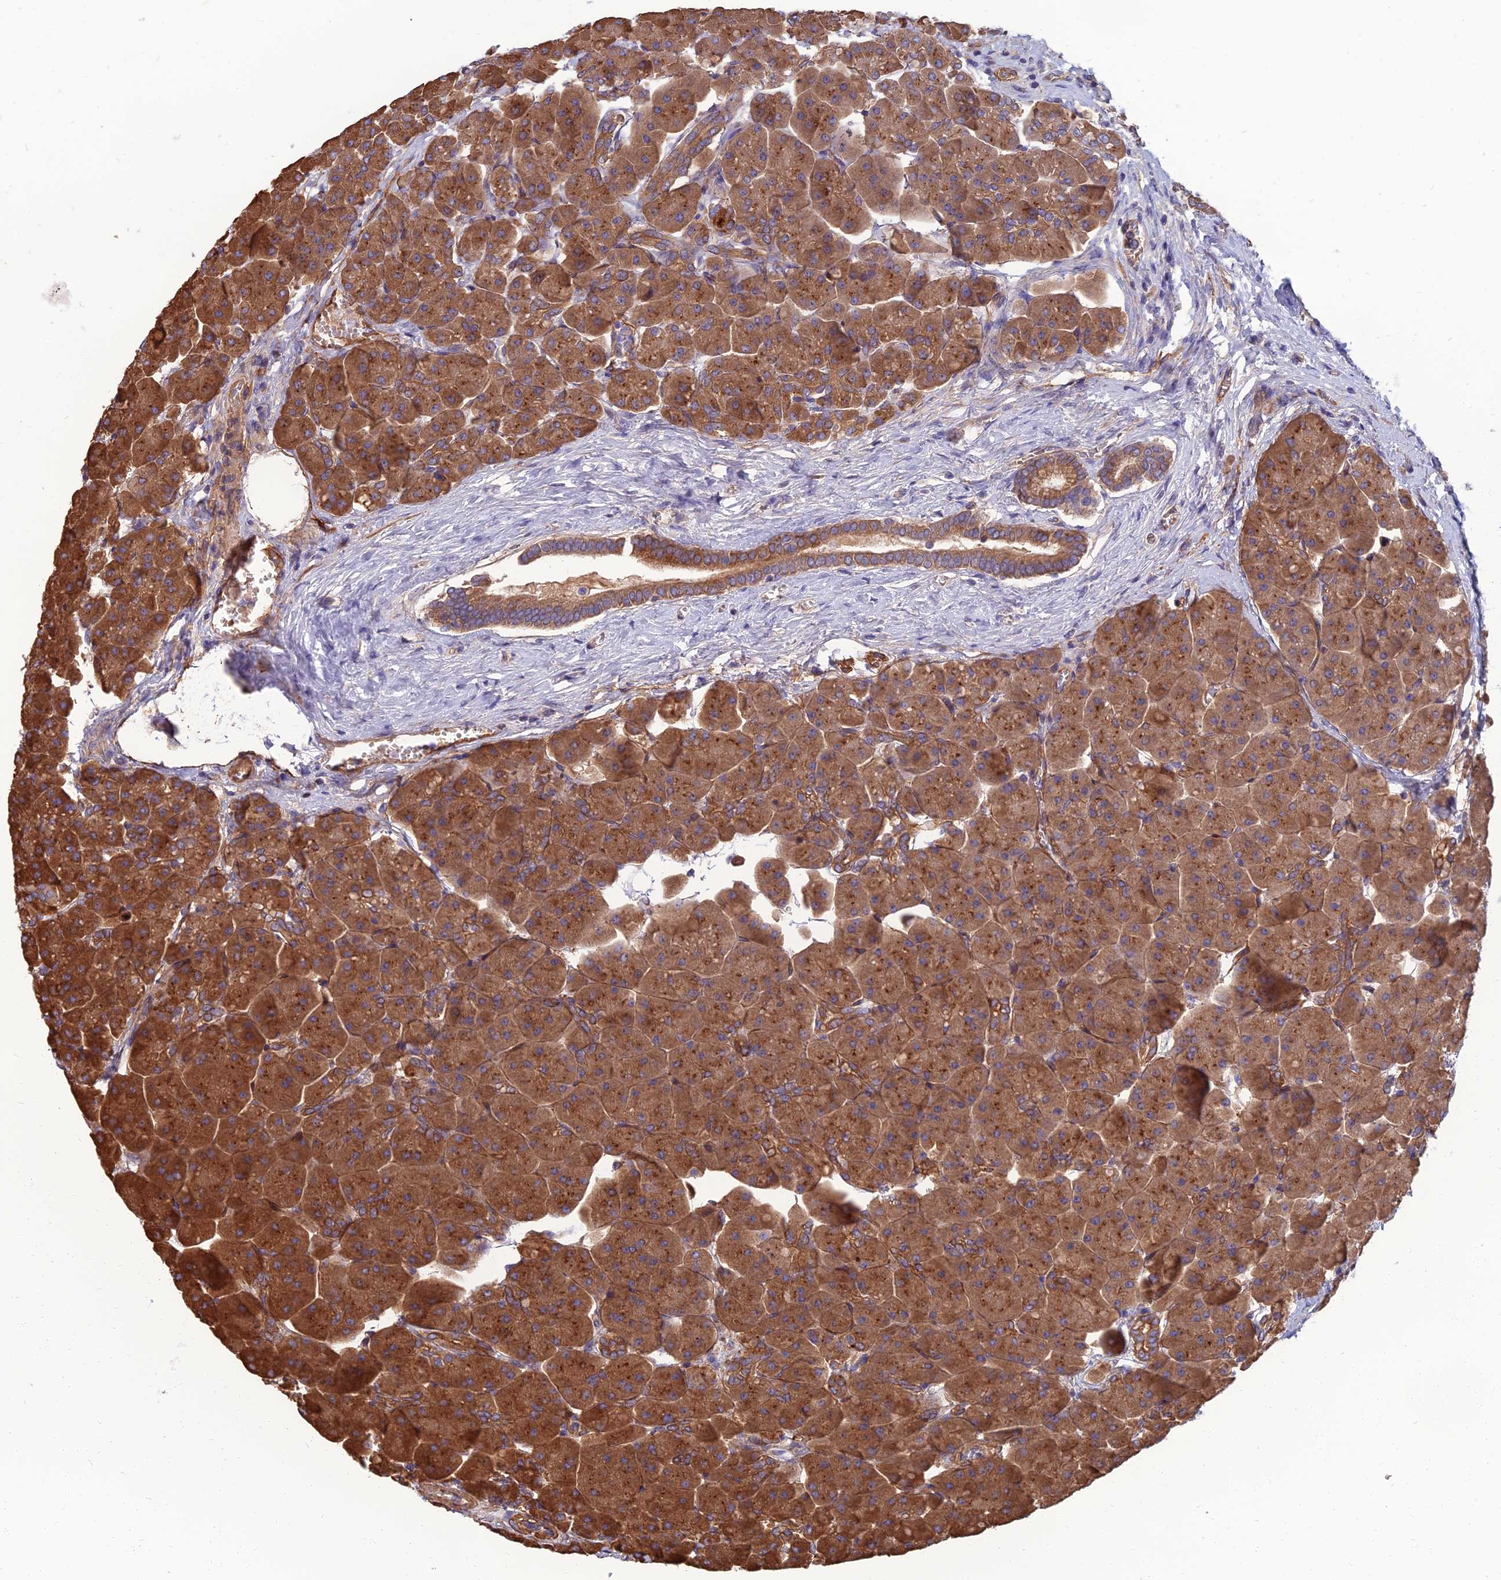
{"staining": {"intensity": "strong", "quantity": ">75%", "location": "cytoplasmic/membranous"}, "tissue": "pancreas", "cell_type": "Exocrine glandular cells", "image_type": "normal", "snomed": [{"axis": "morphology", "description": "Normal tissue, NOS"}, {"axis": "topography", "description": "Pancreas"}], "caption": "The micrograph exhibits staining of normal pancreas, revealing strong cytoplasmic/membranous protein expression (brown color) within exocrine glandular cells. (Brightfield microscopy of DAB IHC at high magnification).", "gene": "WDR24", "patient": {"sex": "male", "age": 66}}